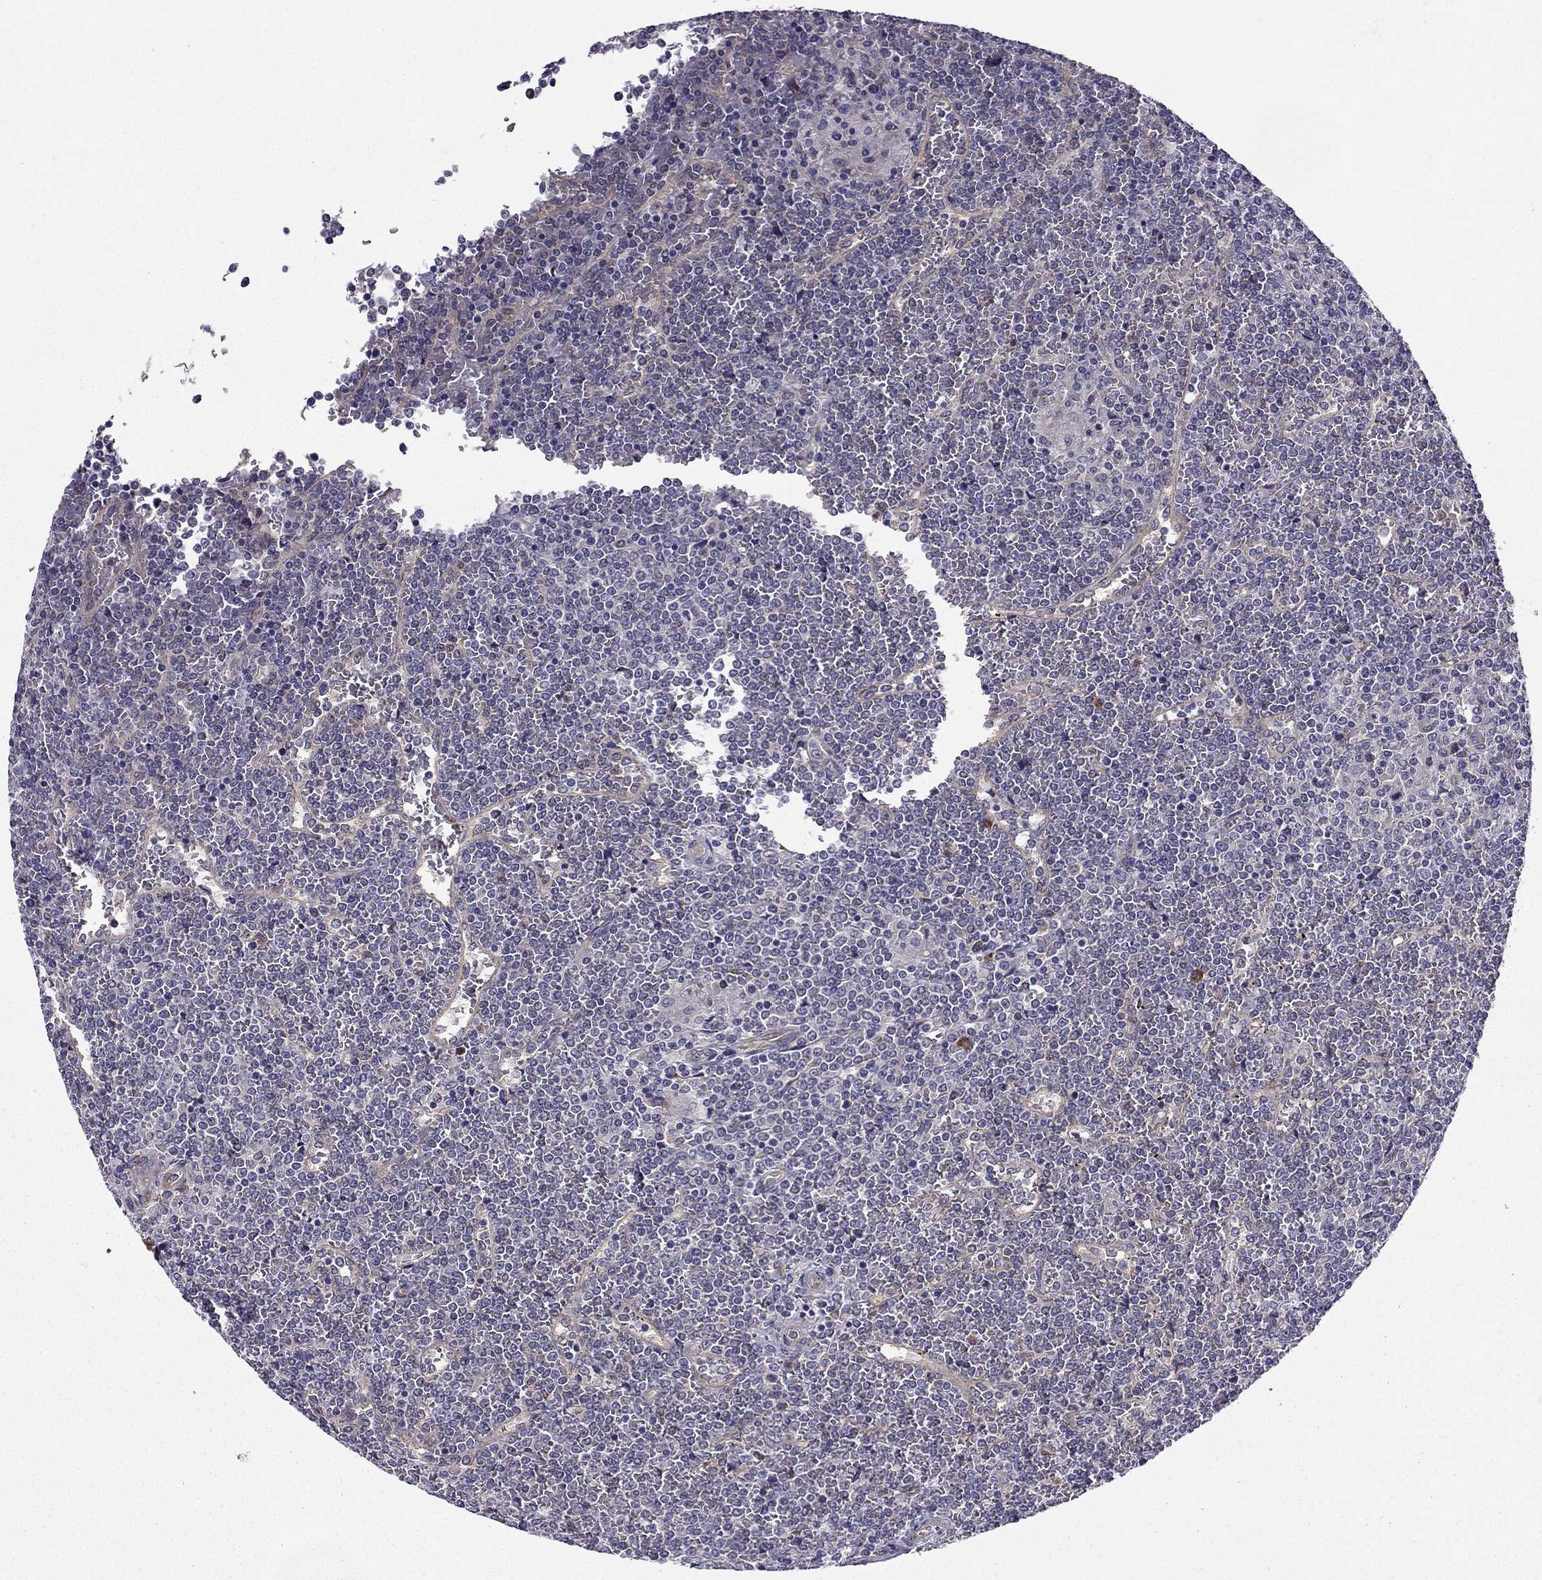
{"staining": {"intensity": "negative", "quantity": "none", "location": "none"}, "tissue": "lymphoma", "cell_type": "Tumor cells", "image_type": "cancer", "snomed": [{"axis": "morphology", "description": "Malignant lymphoma, non-Hodgkin's type, Low grade"}, {"axis": "topography", "description": "Spleen"}], "caption": "Malignant lymphoma, non-Hodgkin's type (low-grade) was stained to show a protein in brown. There is no significant positivity in tumor cells. (Brightfield microscopy of DAB (3,3'-diaminobenzidine) IHC at high magnification).", "gene": "ARHGEF28", "patient": {"sex": "female", "age": 19}}